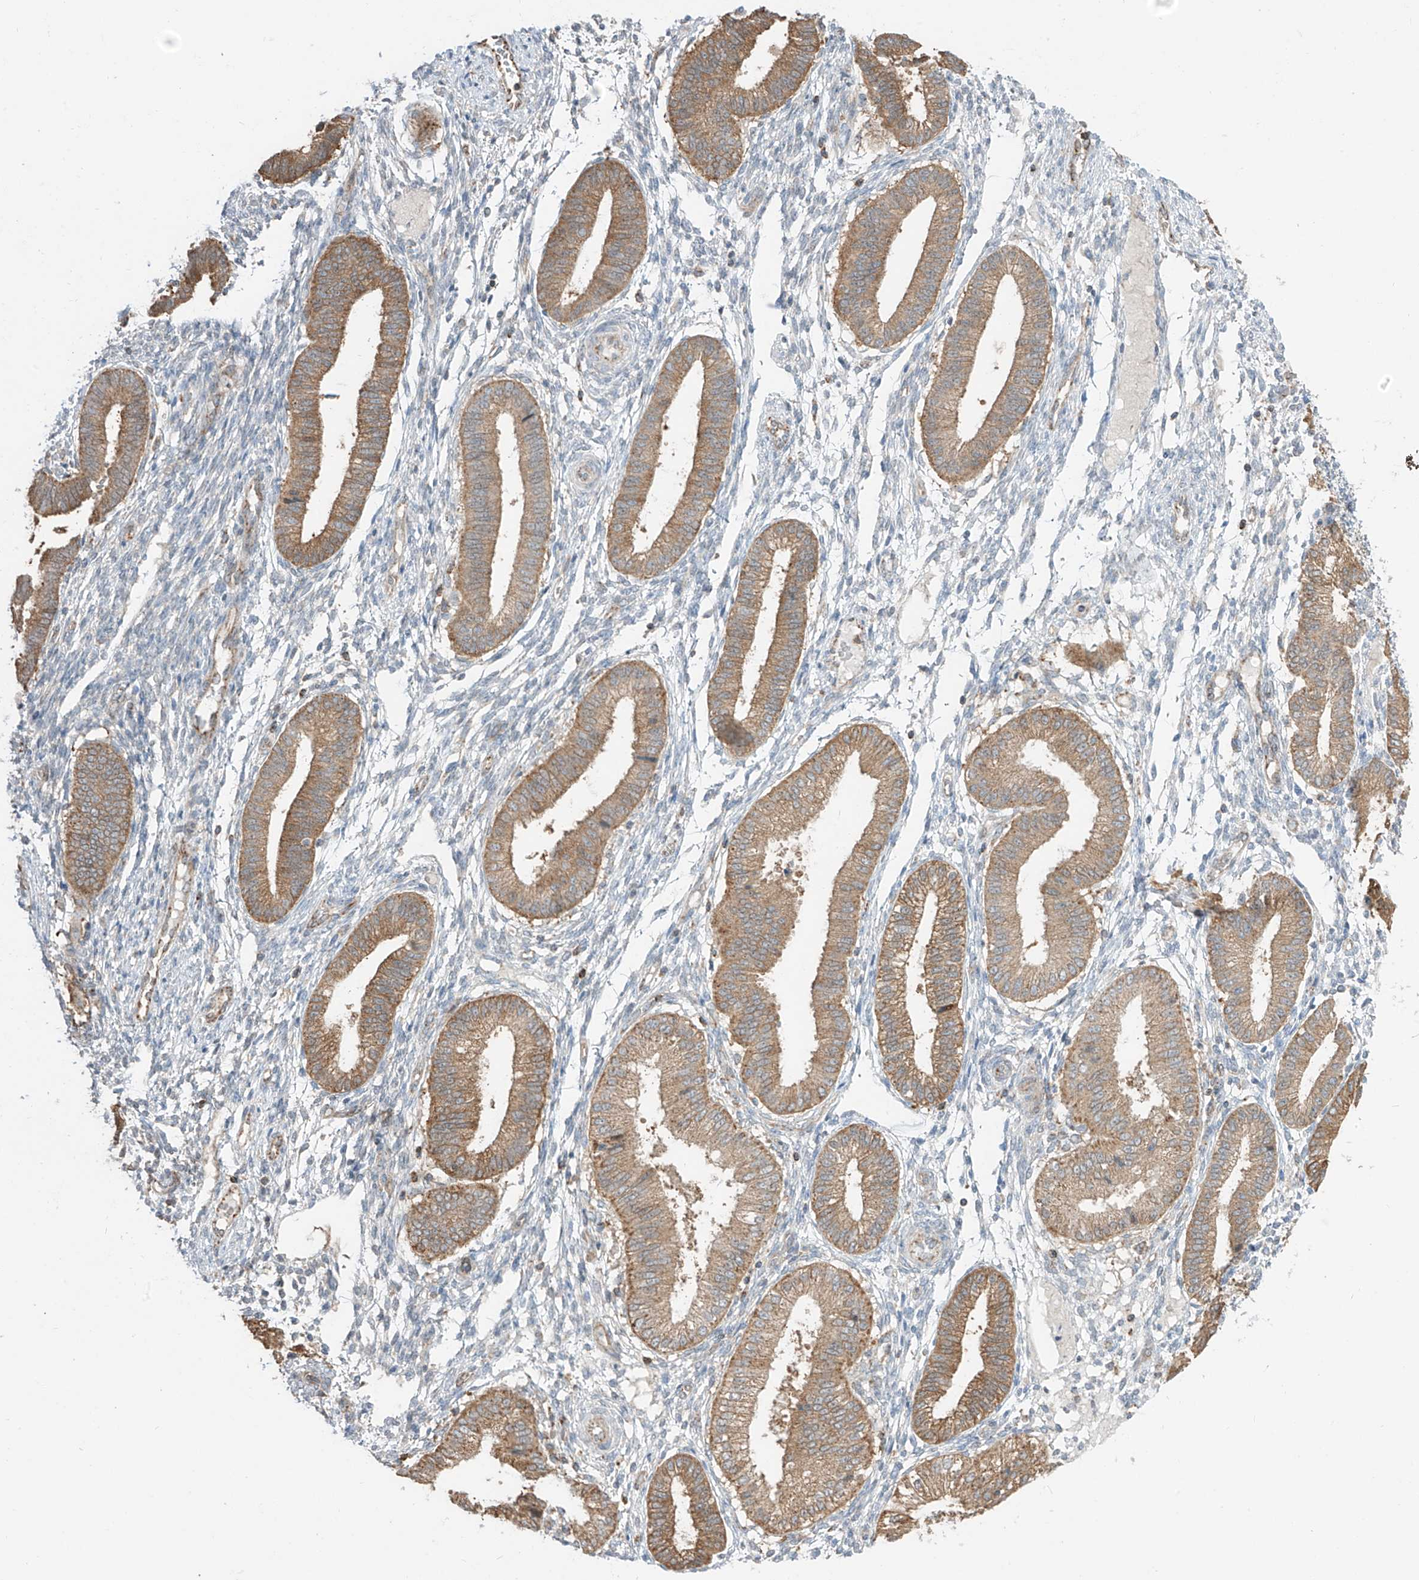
{"staining": {"intensity": "weak", "quantity": "<25%", "location": "cytoplasmic/membranous"}, "tissue": "endometrium", "cell_type": "Cells in endometrial stroma", "image_type": "normal", "snomed": [{"axis": "morphology", "description": "Normal tissue, NOS"}, {"axis": "topography", "description": "Endometrium"}], "caption": "There is no significant positivity in cells in endometrial stroma of endometrium. (DAB IHC, high magnification).", "gene": "ETHE1", "patient": {"sex": "female", "age": 39}}